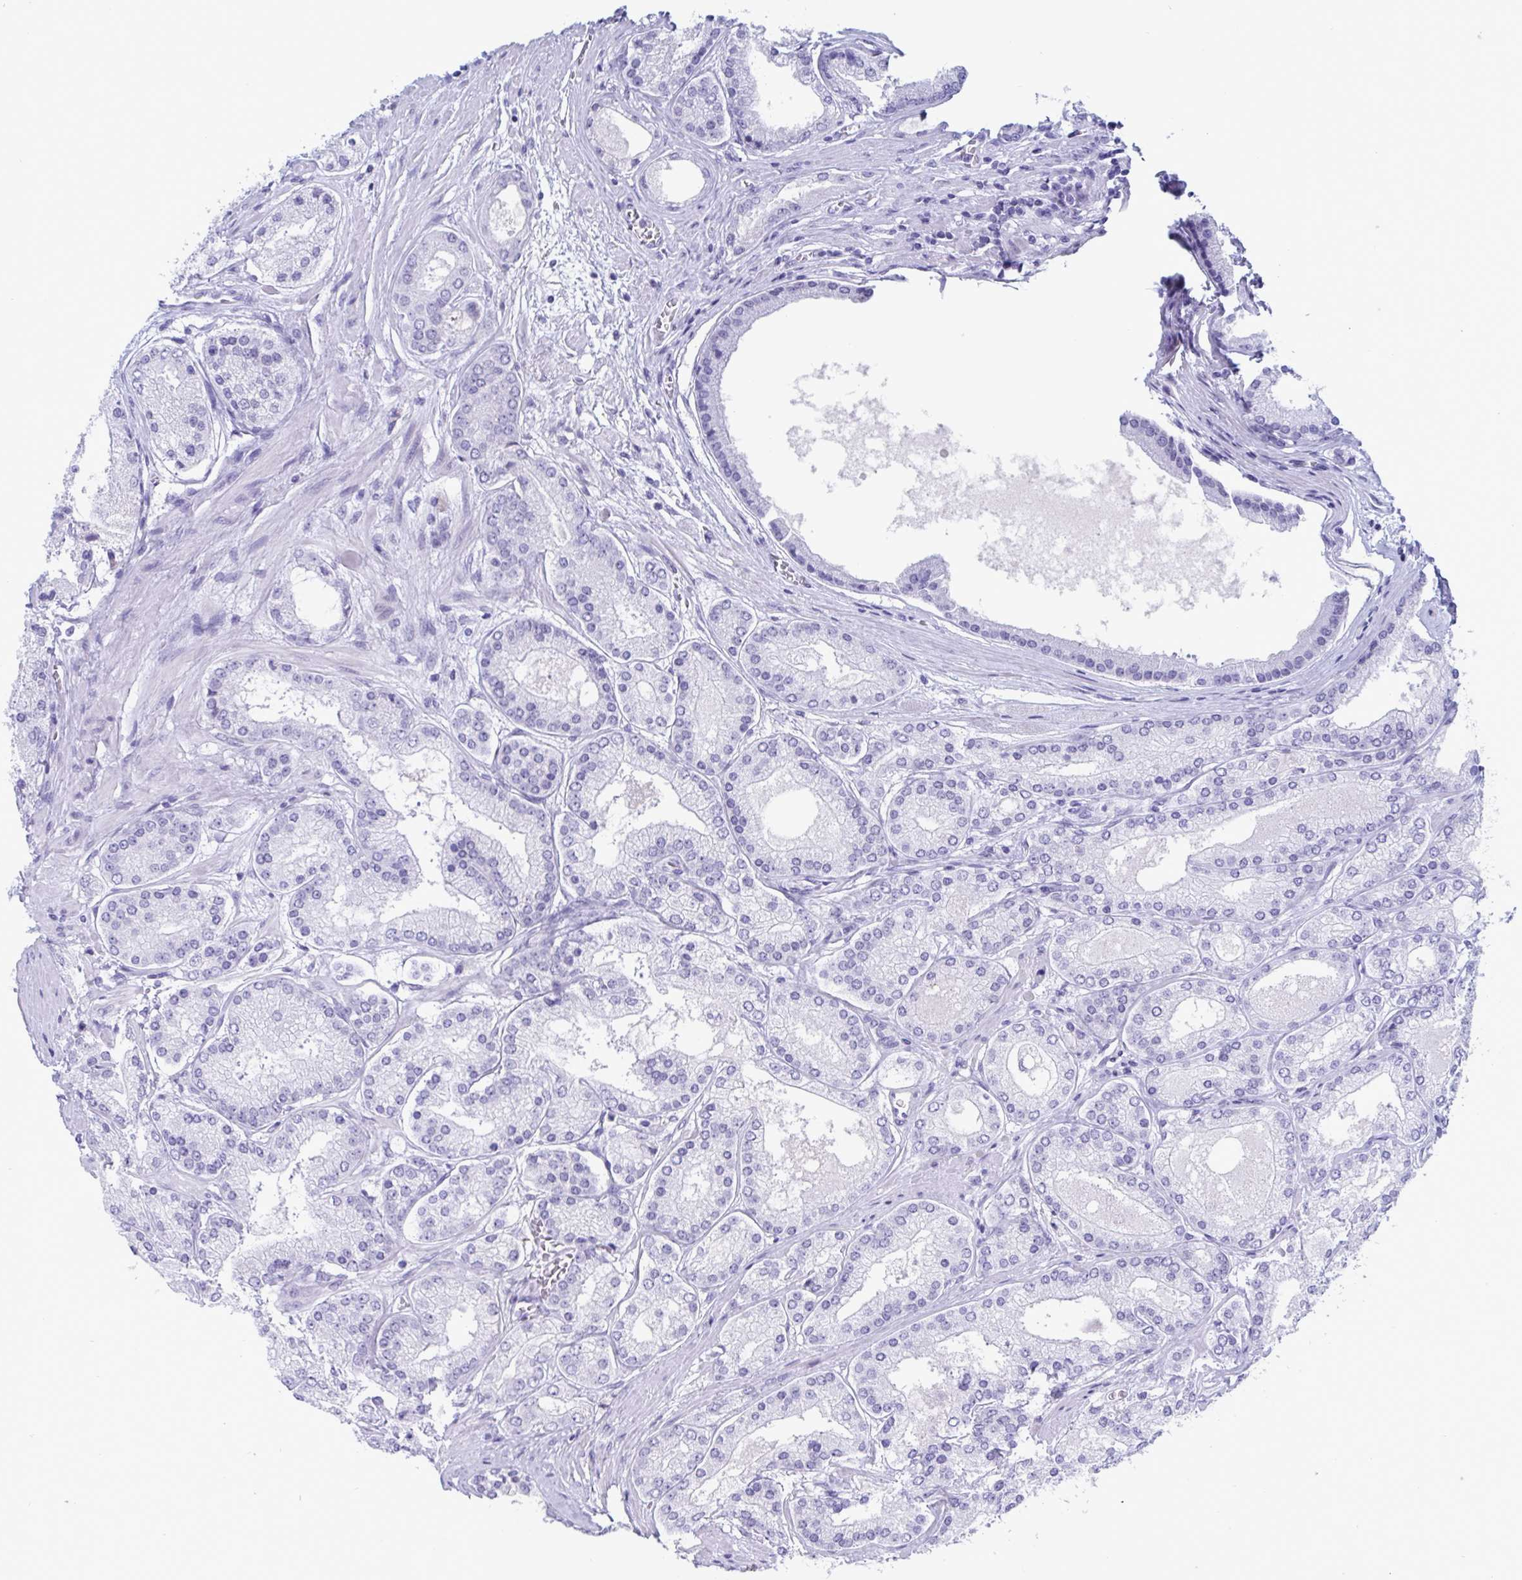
{"staining": {"intensity": "negative", "quantity": "none", "location": "none"}, "tissue": "prostate cancer", "cell_type": "Tumor cells", "image_type": "cancer", "snomed": [{"axis": "morphology", "description": "Adenocarcinoma, High grade"}, {"axis": "topography", "description": "Prostate"}], "caption": "Histopathology image shows no protein staining in tumor cells of prostate adenocarcinoma (high-grade) tissue. Brightfield microscopy of immunohistochemistry (IHC) stained with DAB (brown) and hematoxylin (blue), captured at high magnification.", "gene": "CDX4", "patient": {"sex": "male", "age": 67}}